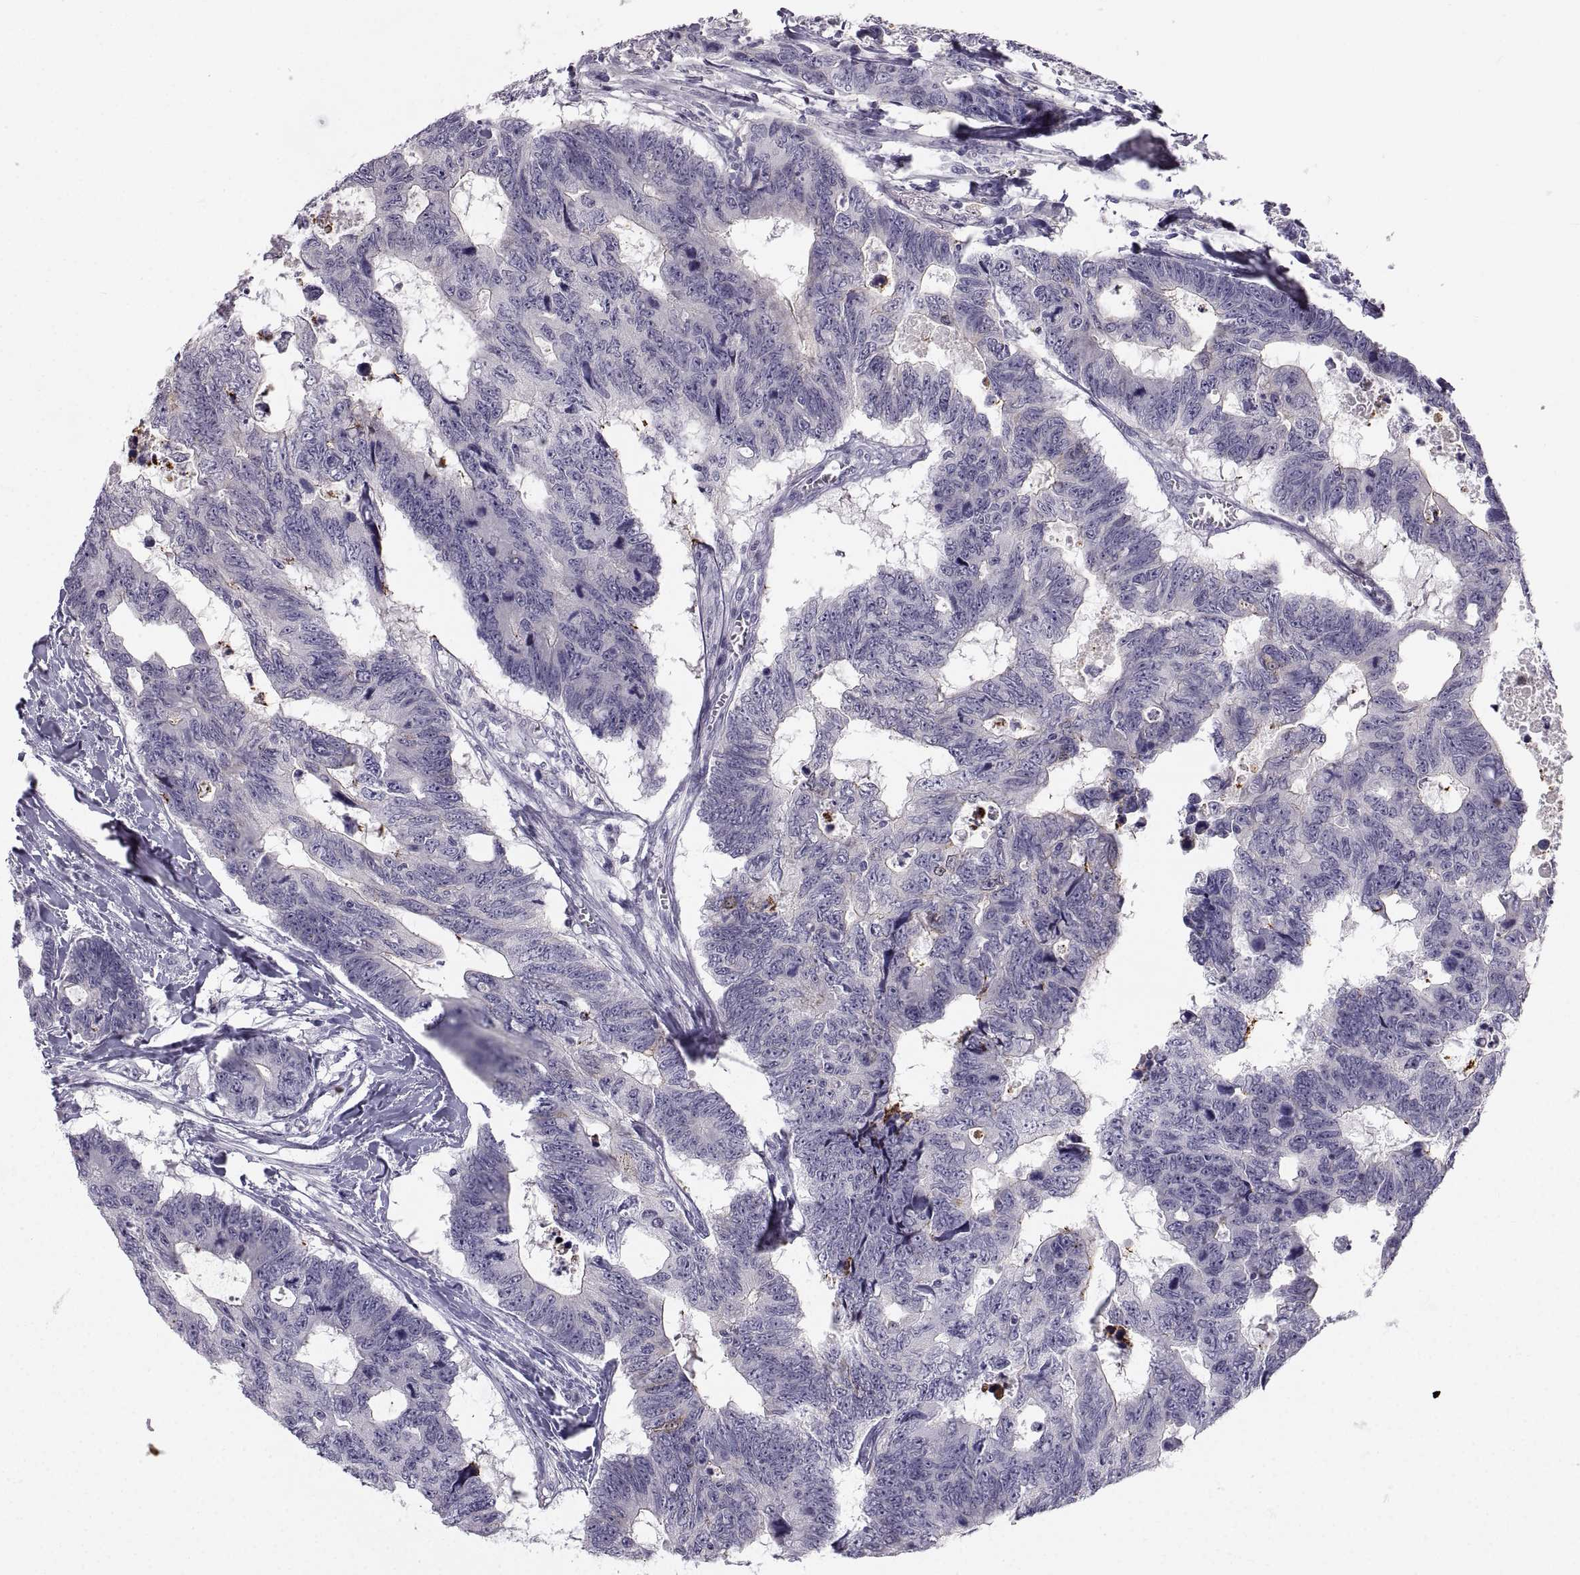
{"staining": {"intensity": "negative", "quantity": "none", "location": "none"}, "tissue": "colorectal cancer", "cell_type": "Tumor cells", "image_type": "cancer", "snomed": [{"axis": "morphology", "description": "Adenocarcinoma, NOS"}, {"axis": "topography", "description": "Colon"}], "caption": "High power microscopy micrograph of an IHC micrograph of adenocarcinoma (colorectal), revealing no significant expression in tumor cells.", "gene": "ZNF185", "patient": {"sex": "female", "age": 77}}